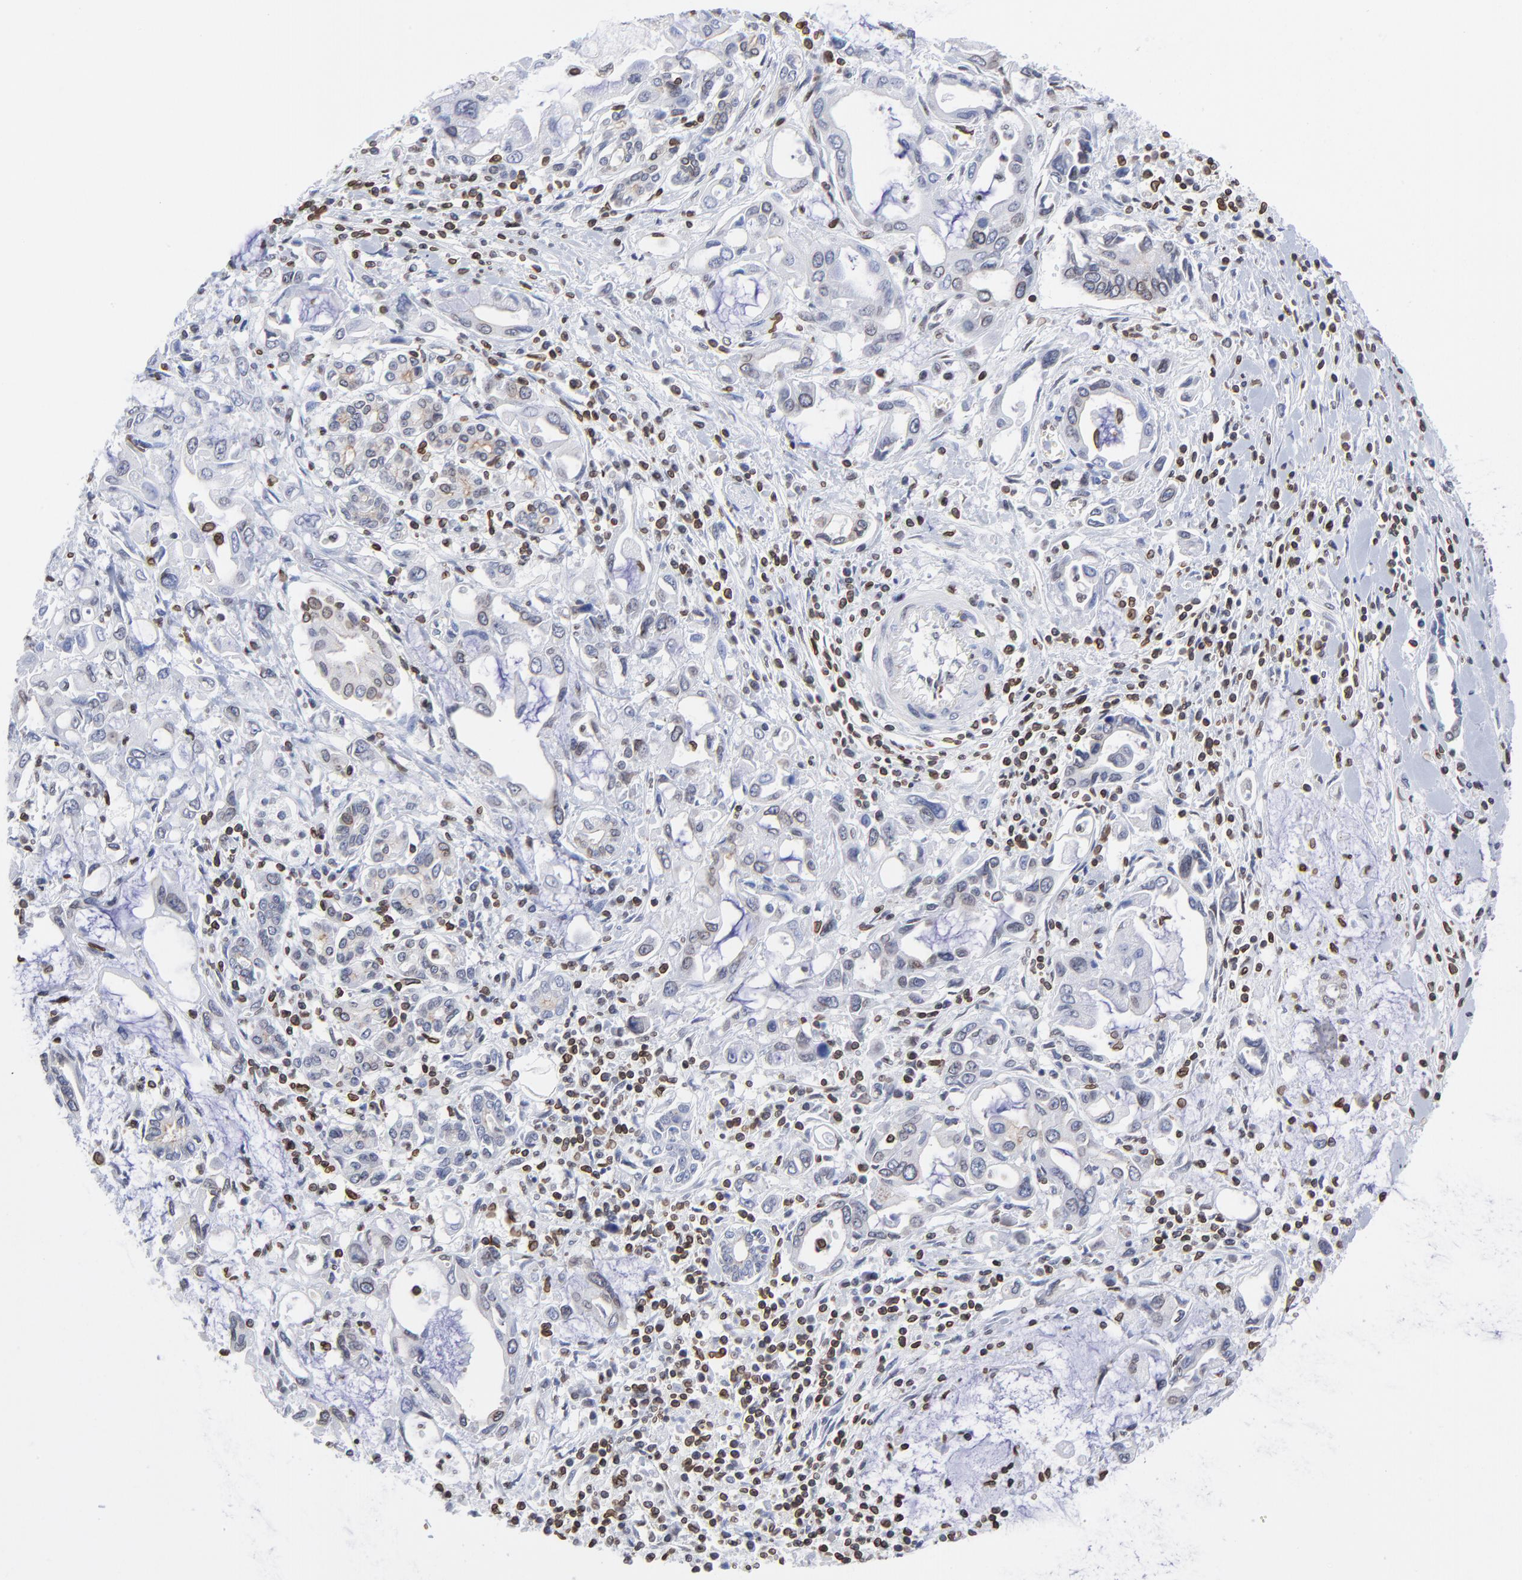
{"staining": {"intensity": "weak", "quantity": "<25%", "location": "nuclear"}, "tissue": "pancreatic cancer", "cell_type": "Tumor cells", "image_type": "cancer", "snomed": [{"axis": "morphology", "description": "Adenocarcinoma, NOS"}, {"axis": "topography", "description": "Pancreas"}], "caption": "DAB immunohistochemical staining of adenocarcinoma (pancreatic) displays no significant positivity in tumor cells. (Brightfield microscopy of DAB (3,3'-diaminobenzidine) IHC at high magnification).", "gene": "THAP7", "patient": {"sex": "female", "age": 57}}